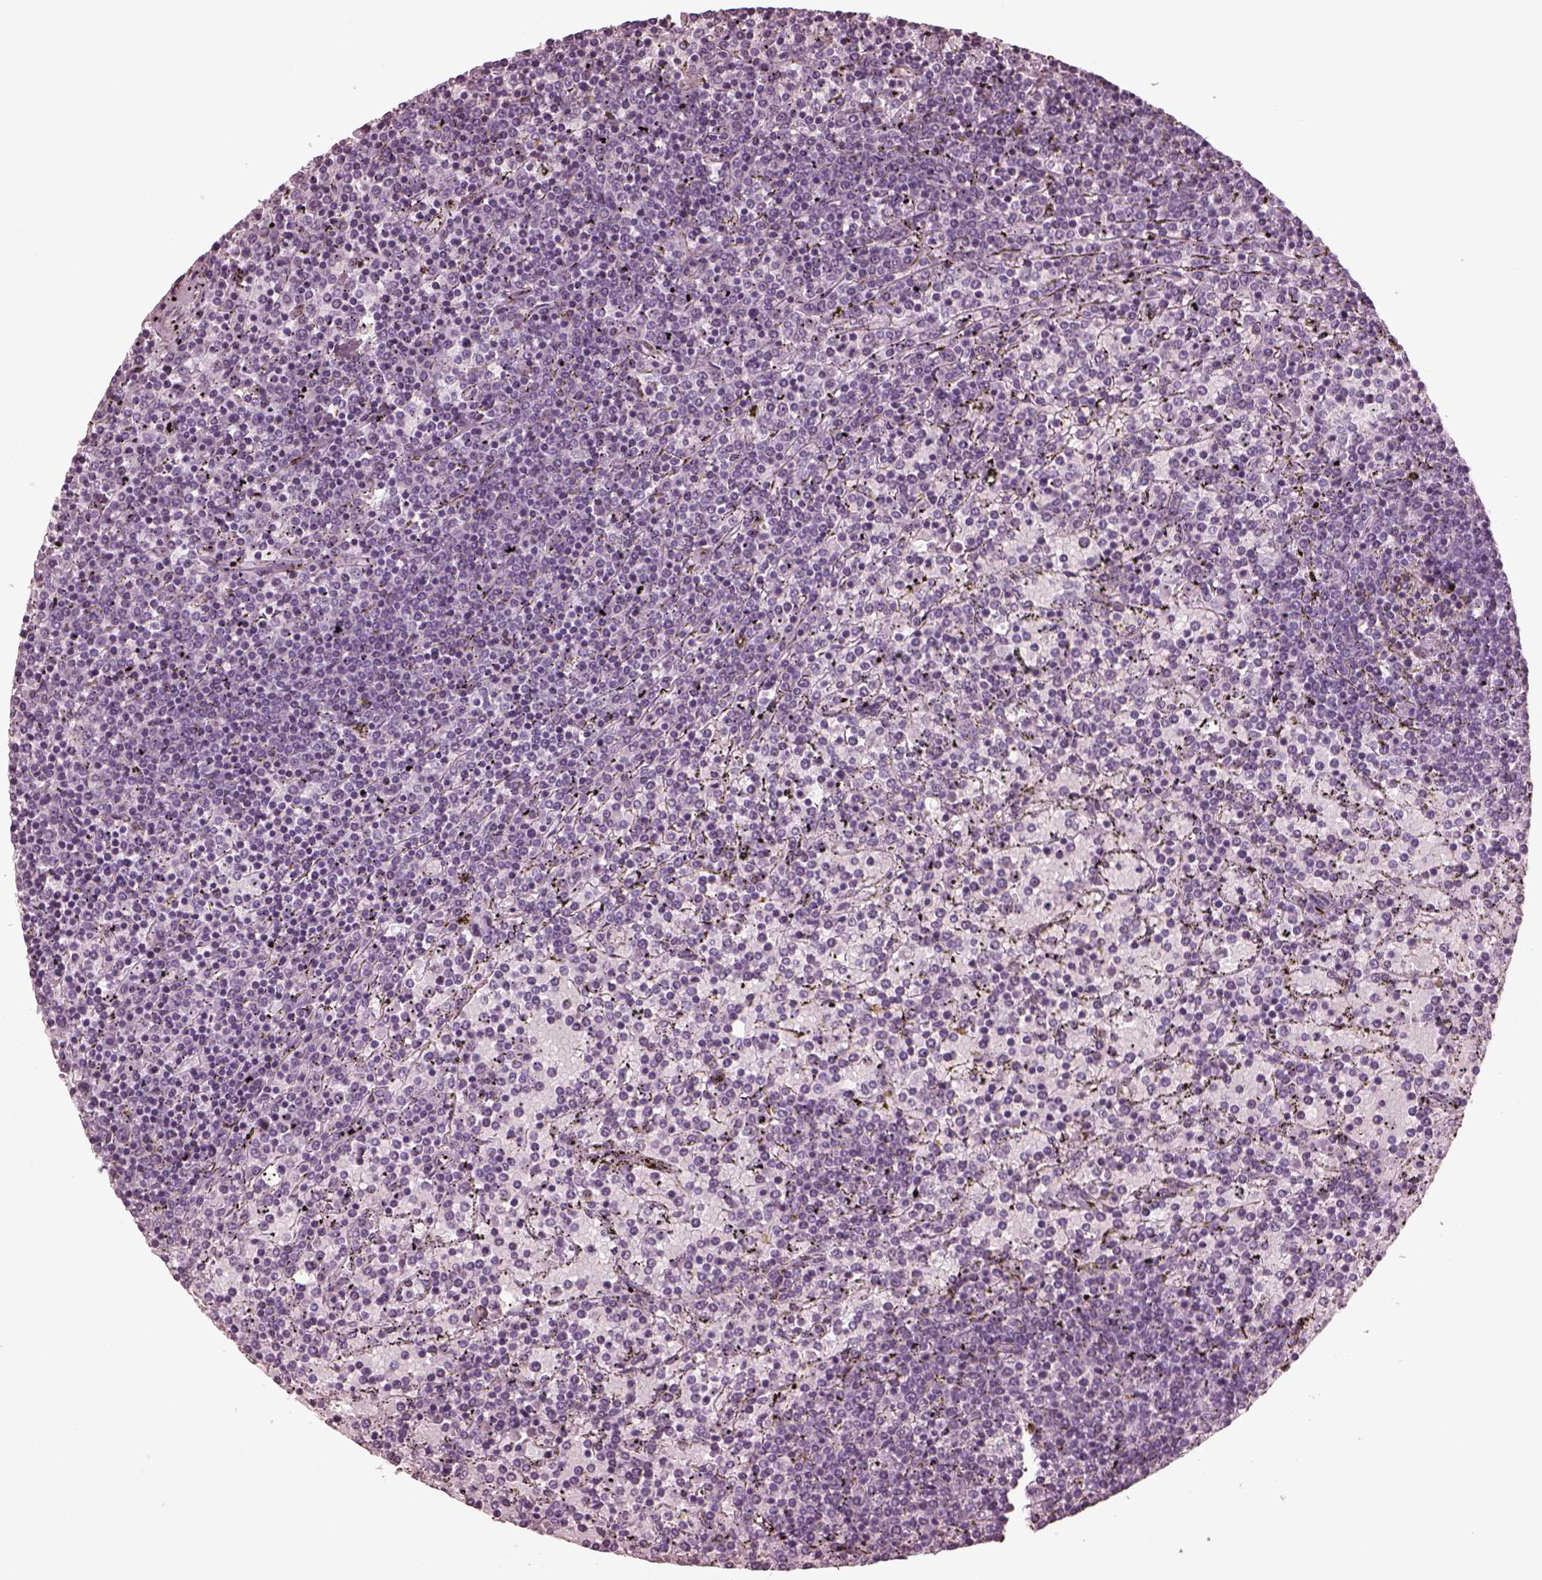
{"staining": {"intensity": "negative", "quantity": "none", "location": "none"}, "tissue": "lymphoma", "cell_type": "Tumor cells", "image_type": "cancer", "snomed": [{"axis": "morphology", "description": "Malignant lymphoma, non-Hodgkin's type, Low grade"}, {"axis": "topography", "description": "Spleen"}], "caption": "A high-resolution micrograph shows immunohistochemistry (IHC) staining of low-grade malignant lymphoma, non-Hodgkin's type, which exhibits no significant staining in tumor cells.", "gene": "GRM6", "patient": {"sex": "female", "age": 77}}